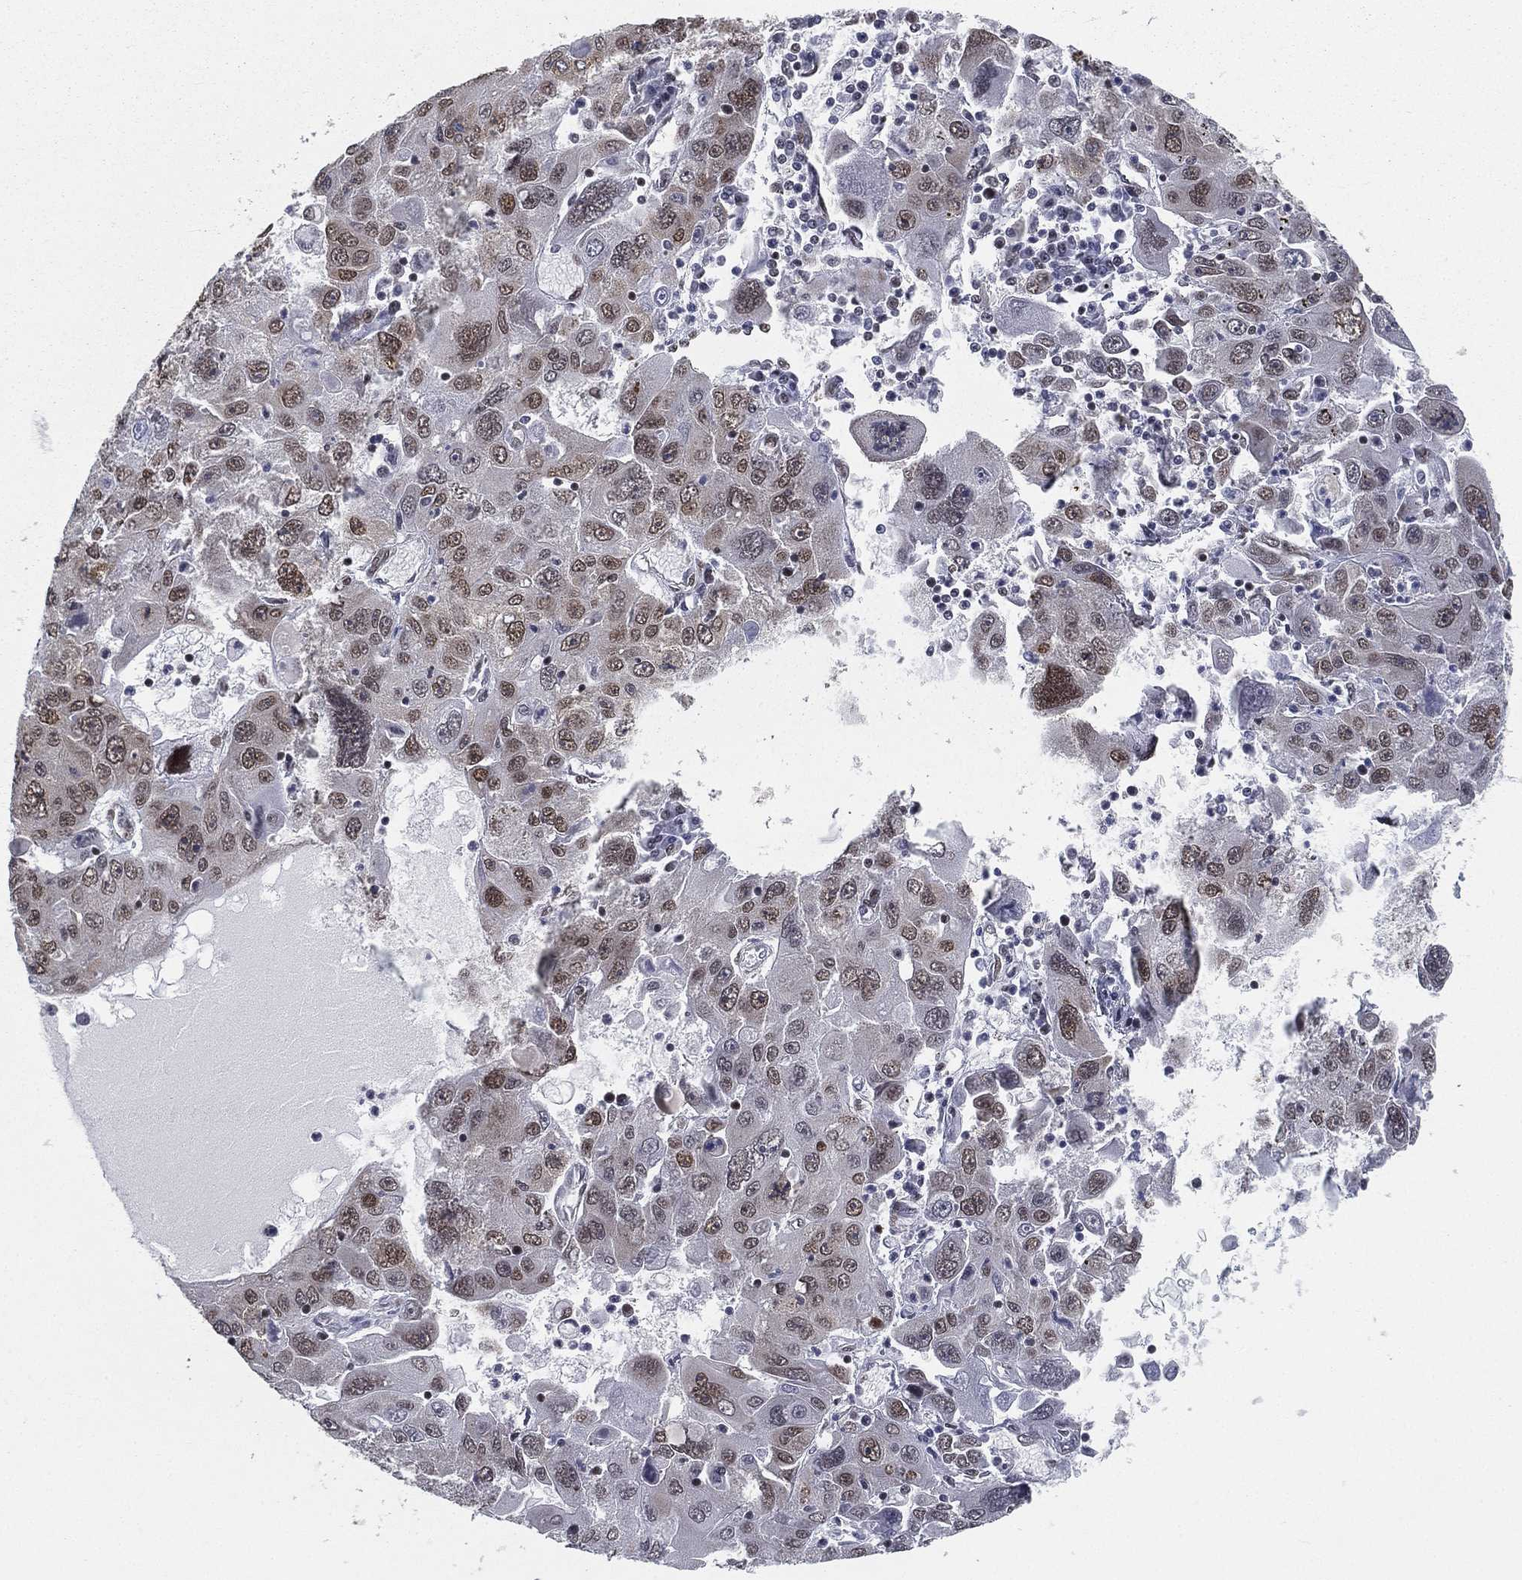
{"staining": {"intensity": "moderate", "quantity": "25%-75%", "location": "nuclear"}, "tissue": "stomach cancer", "cell_type": "Tumor cells", "image_type": "cancer", "snomed": [{"axis": "morphology", "description": "Adenocarcinoma, NOS"}, {"axis": "topography", "description": "Stomach"}], "caption": "High-power microscopy captured an IHC image of adenocarcinoma (stomach), revealing moderate nuclear positivity in approximately 25%-75% of tumor cells.", "gene": "FUBP3", "patient": {"sex": "male", "age": 56}}